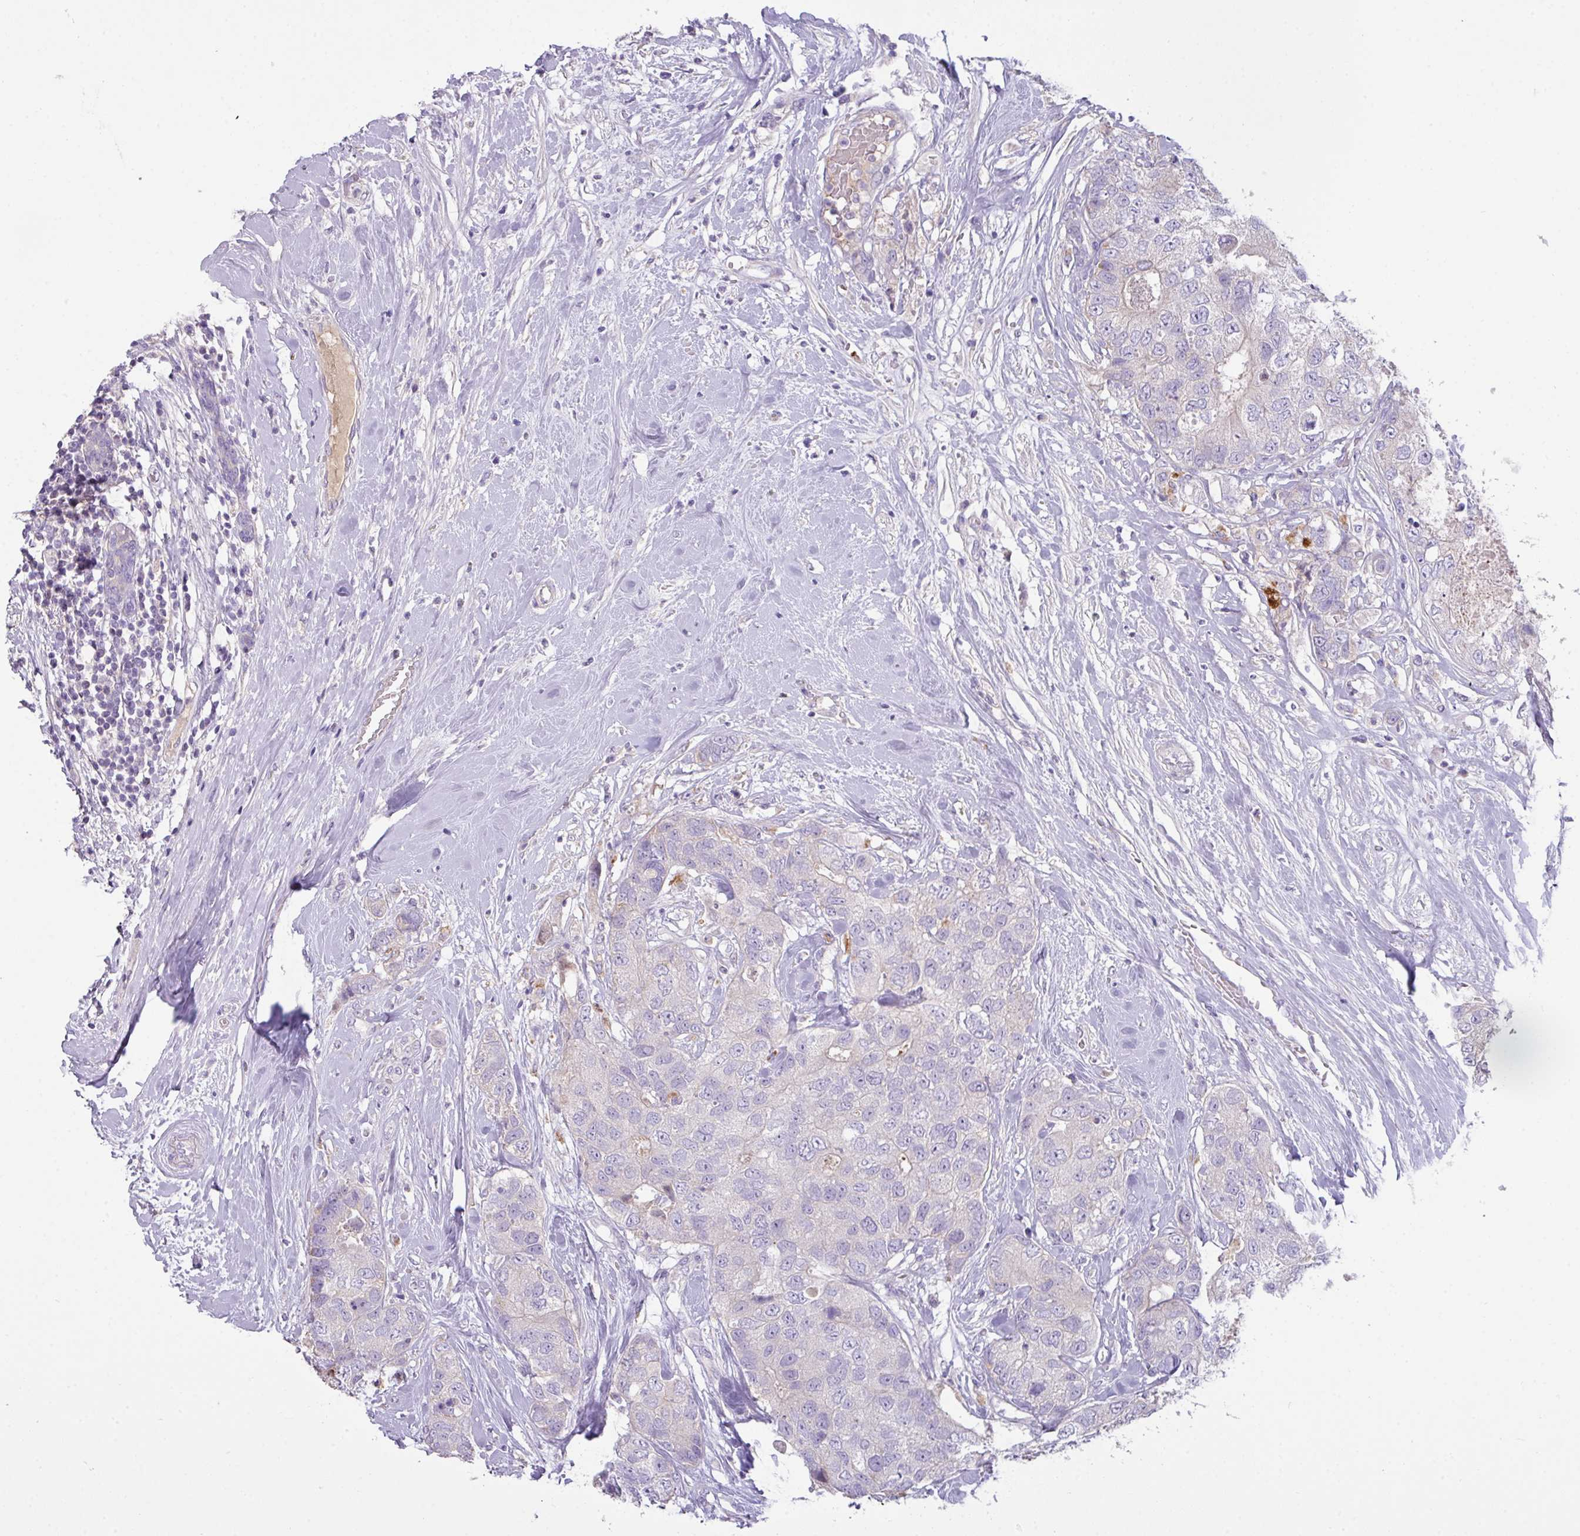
{"staining": {"intensity": "negative", "quantity": "none", "location": "none"}, "tissue": "breast cancer", "cell_type": "Tumor cells", "image_type": "cancer", "snomed": [{"axis": "morphology", "description": "Duct carcinoma"}, {"axis": "topography", "description": "Breast"}], "caption": "Photomicrograph shows no protein positivity in tumor cells of breast cancer tissue.", "gene": "OR6C6", "patient": {"sex": "female", "age": 62}}